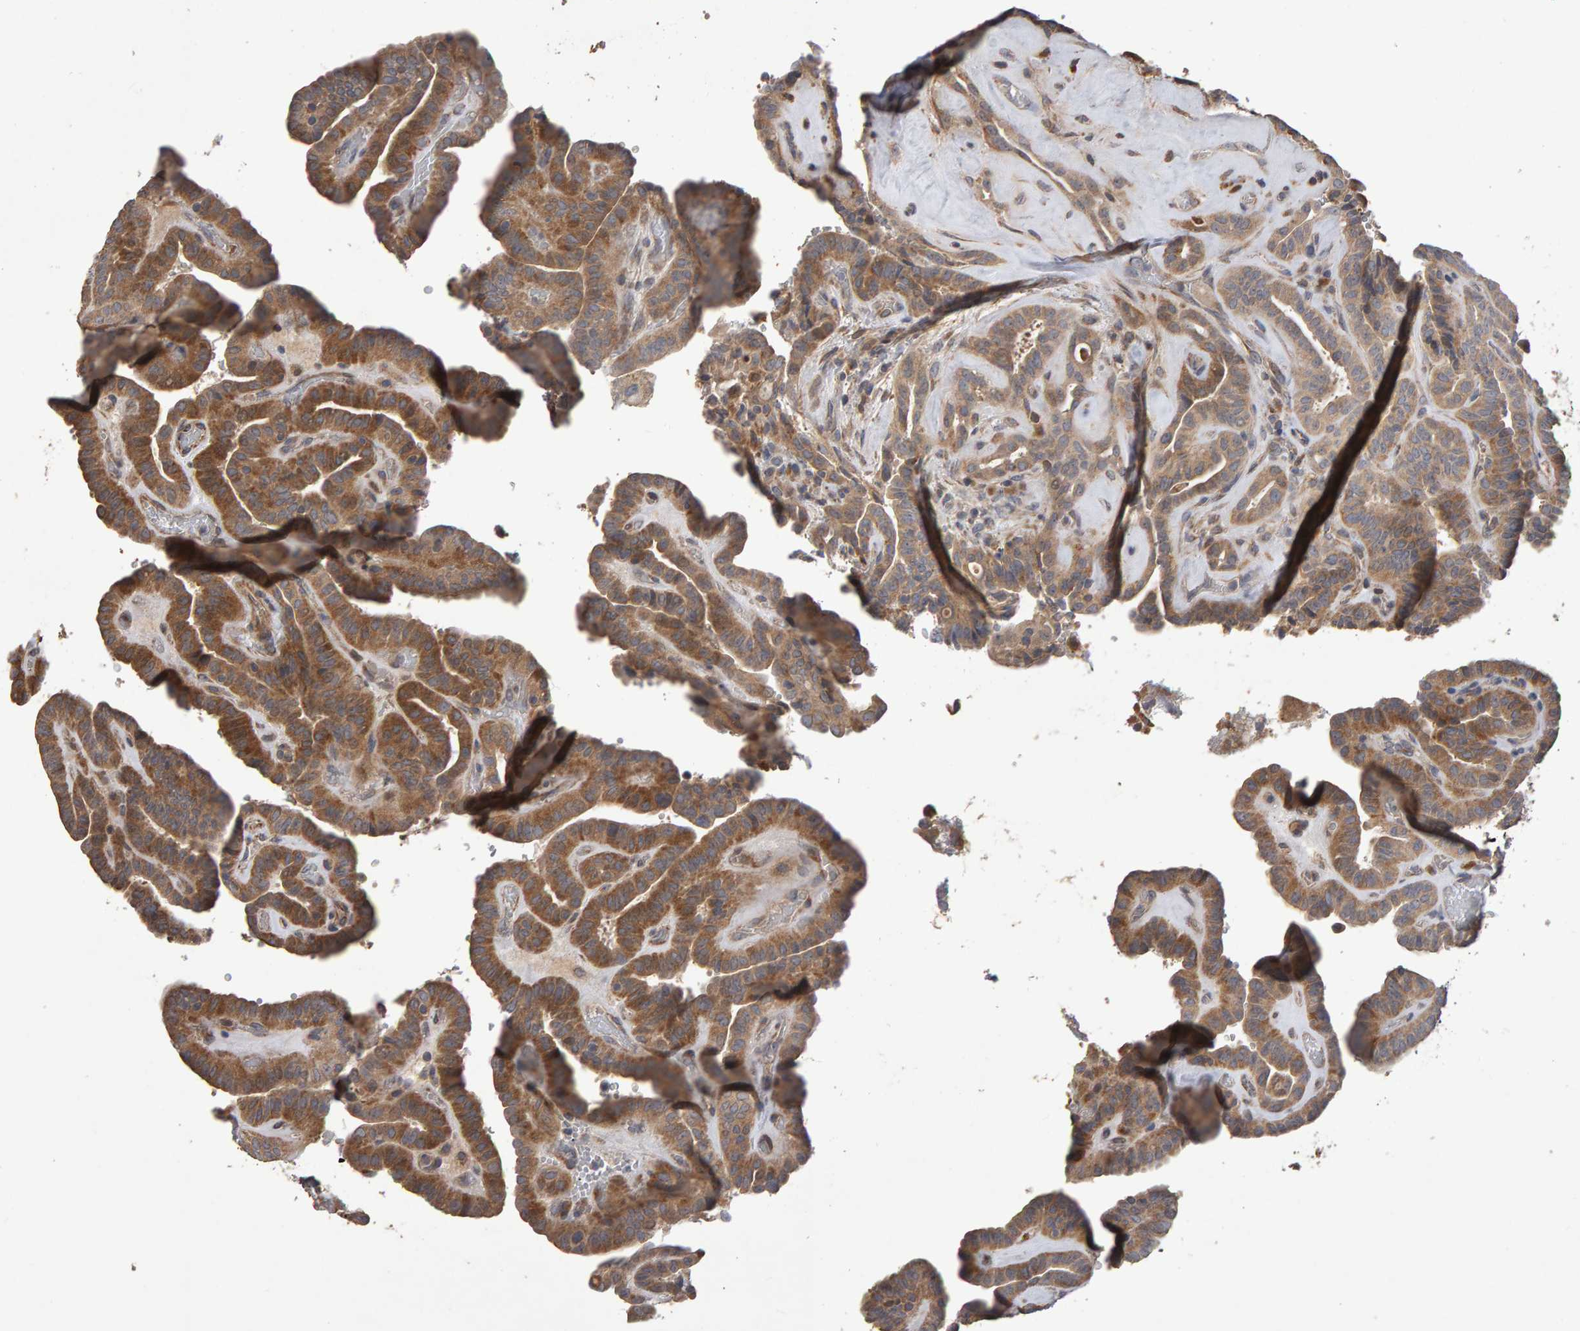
{"staining": {"intensity": "moderate", "quantity": ">75%", "location": "cytoplasmic/membranous"}, "tissue": "thyroid cancer", "cell_type": "Tumor cells", "image_type": "cancer", "snomed": [{"axis": "morphology", "description": "Papillary adenocarcinoma, NOS"}, {"axis": "topography", "description": "Thyroid gland"}], "caption": "There is medium levels of moderate cytoplasmic/membranous staining in tumor cells of papillary adenocarcinoma (thyroid), as demonstrated by immunohistochemical staining (brown color).", "gene": "COASY", "patient": {"sex": "male", "age": 77}}